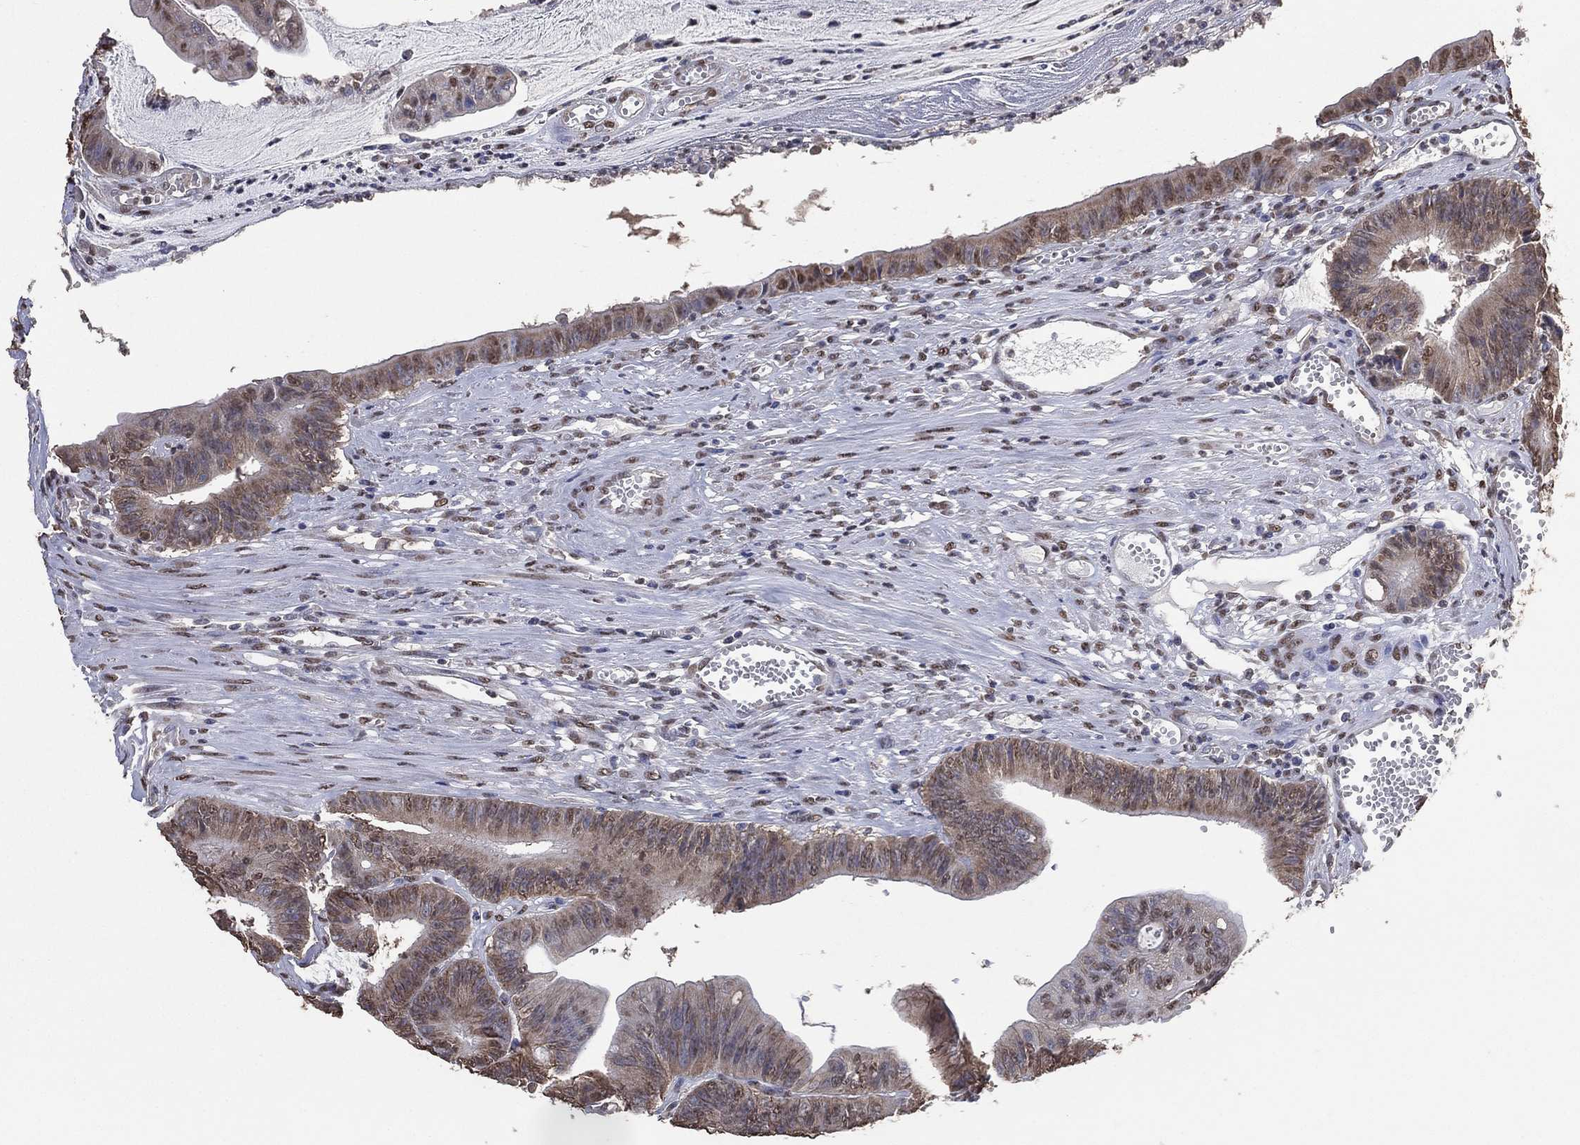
{"staining": {"intensity": "weak", "quantity": ">75%", "location": "cytoplasmic/membranous,nuclear"}, "tissue": "colorectal cancer", "cell_type": "Tumor cells", "image_type": "cancer", "snomed": [{"axis": "morphology", "description": "Adenocarcinoma, NOS"}, {"axis": "topography", "description": "Colon"}], "caption": "Protein analysis of colorectal cancer (adenocarcinoma) tissue shows weak cytoplasmic/membranous and nuclear staining in approximately >75% of tumor cells.", "gene": "ALDH7A1", "patient": {"sex": "female", "age": 69}}